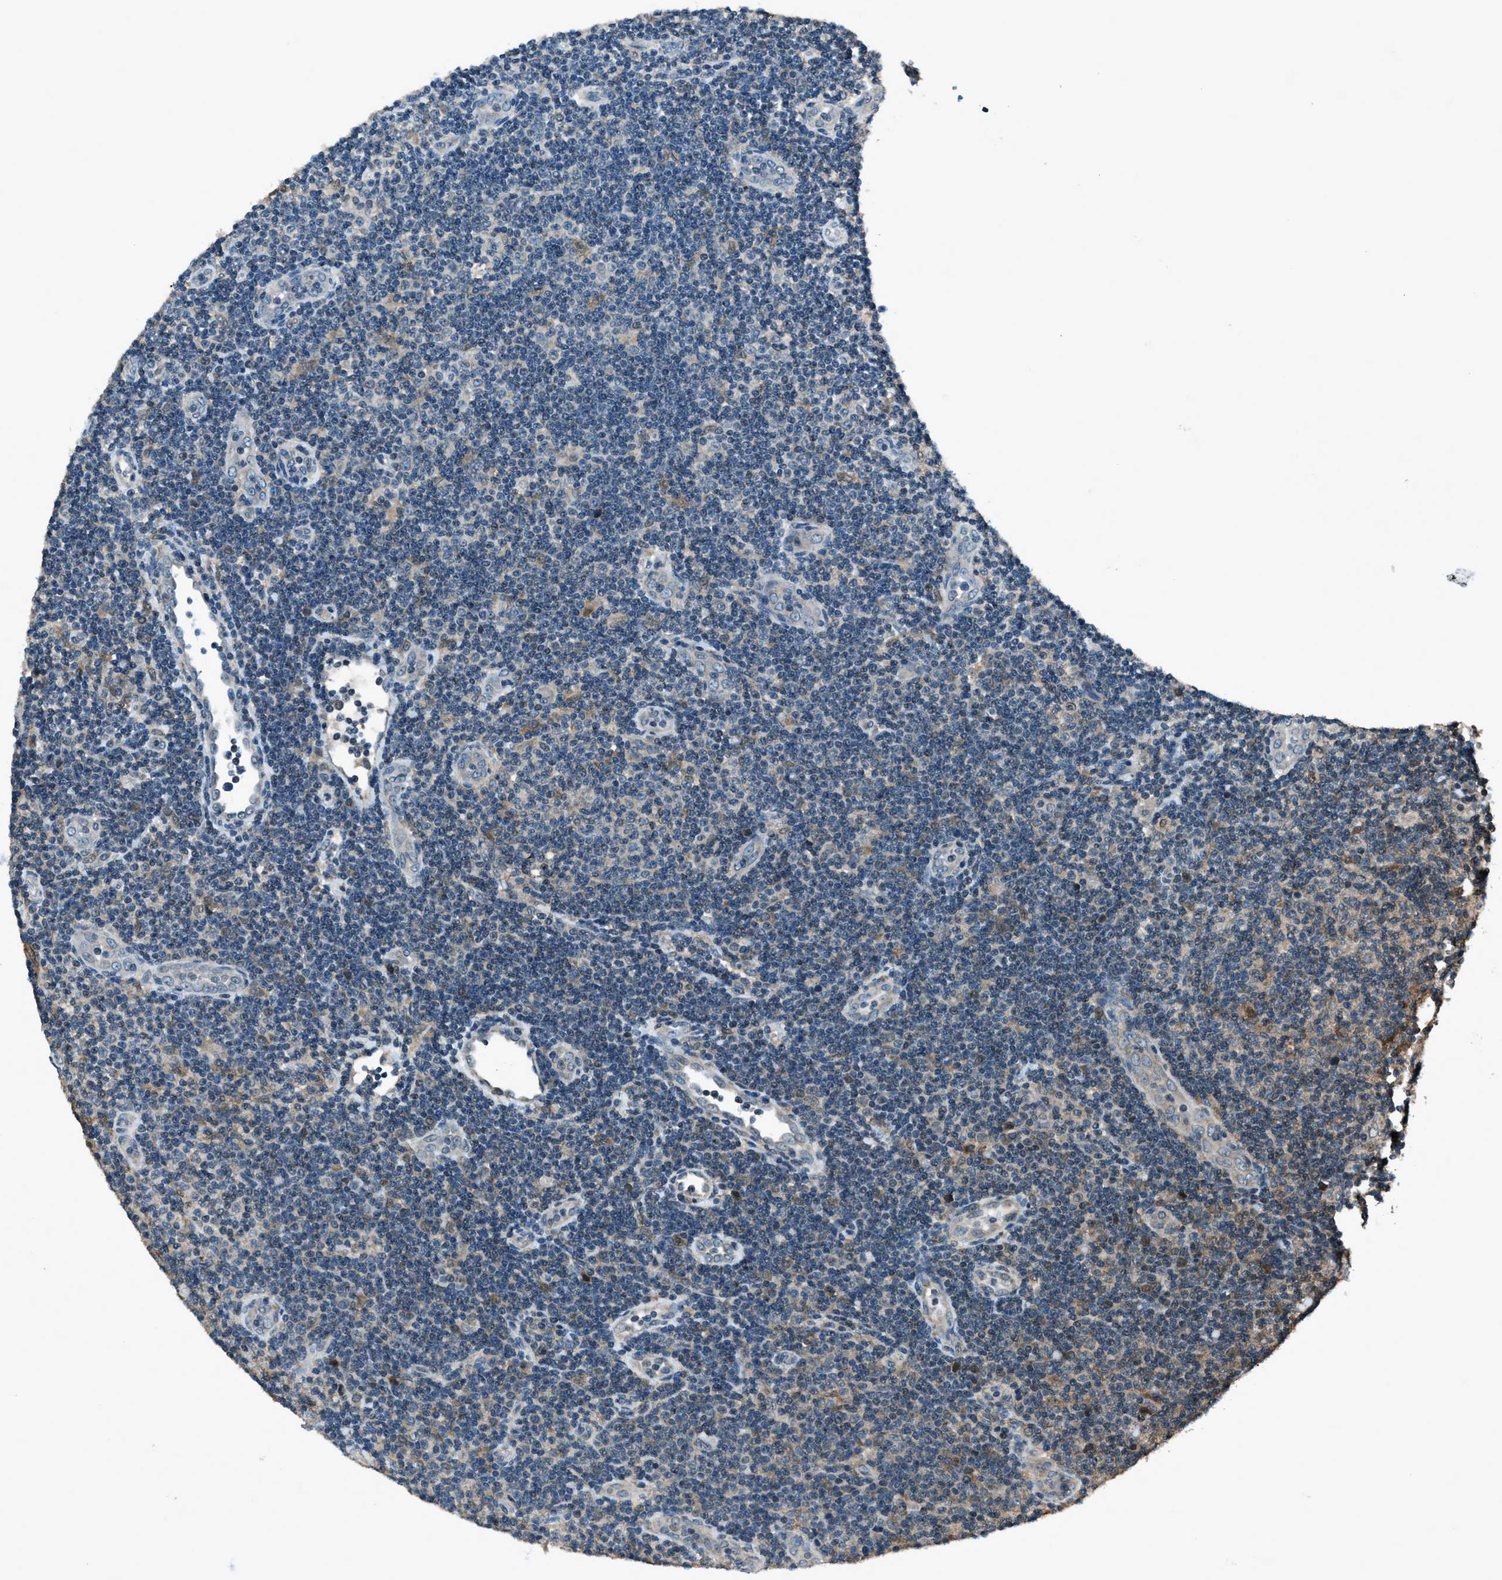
{"staining": {"intensity": "weak", "quantity": "<25%", "location": "cytoplasmic/membranous"}, "tissue": "lymphoma", "cell_type": "Tumor cells", "image_type": "cancer", "snomed": [{"axis": "morphology", "description": "Malignant lymphoma, non-Hodgkin's type, Low grade"}, {"axis": "topography", "description": "Lymph node"}], "caption": "Immunohistochemistry (IHC) photomicrograph of neoplastic tissue: lymphoma stained with DAB exhibits no significant protein expression in tumor cells.", "gene": "TRIM4", "patient": {"sex": "male", "age": 83}}